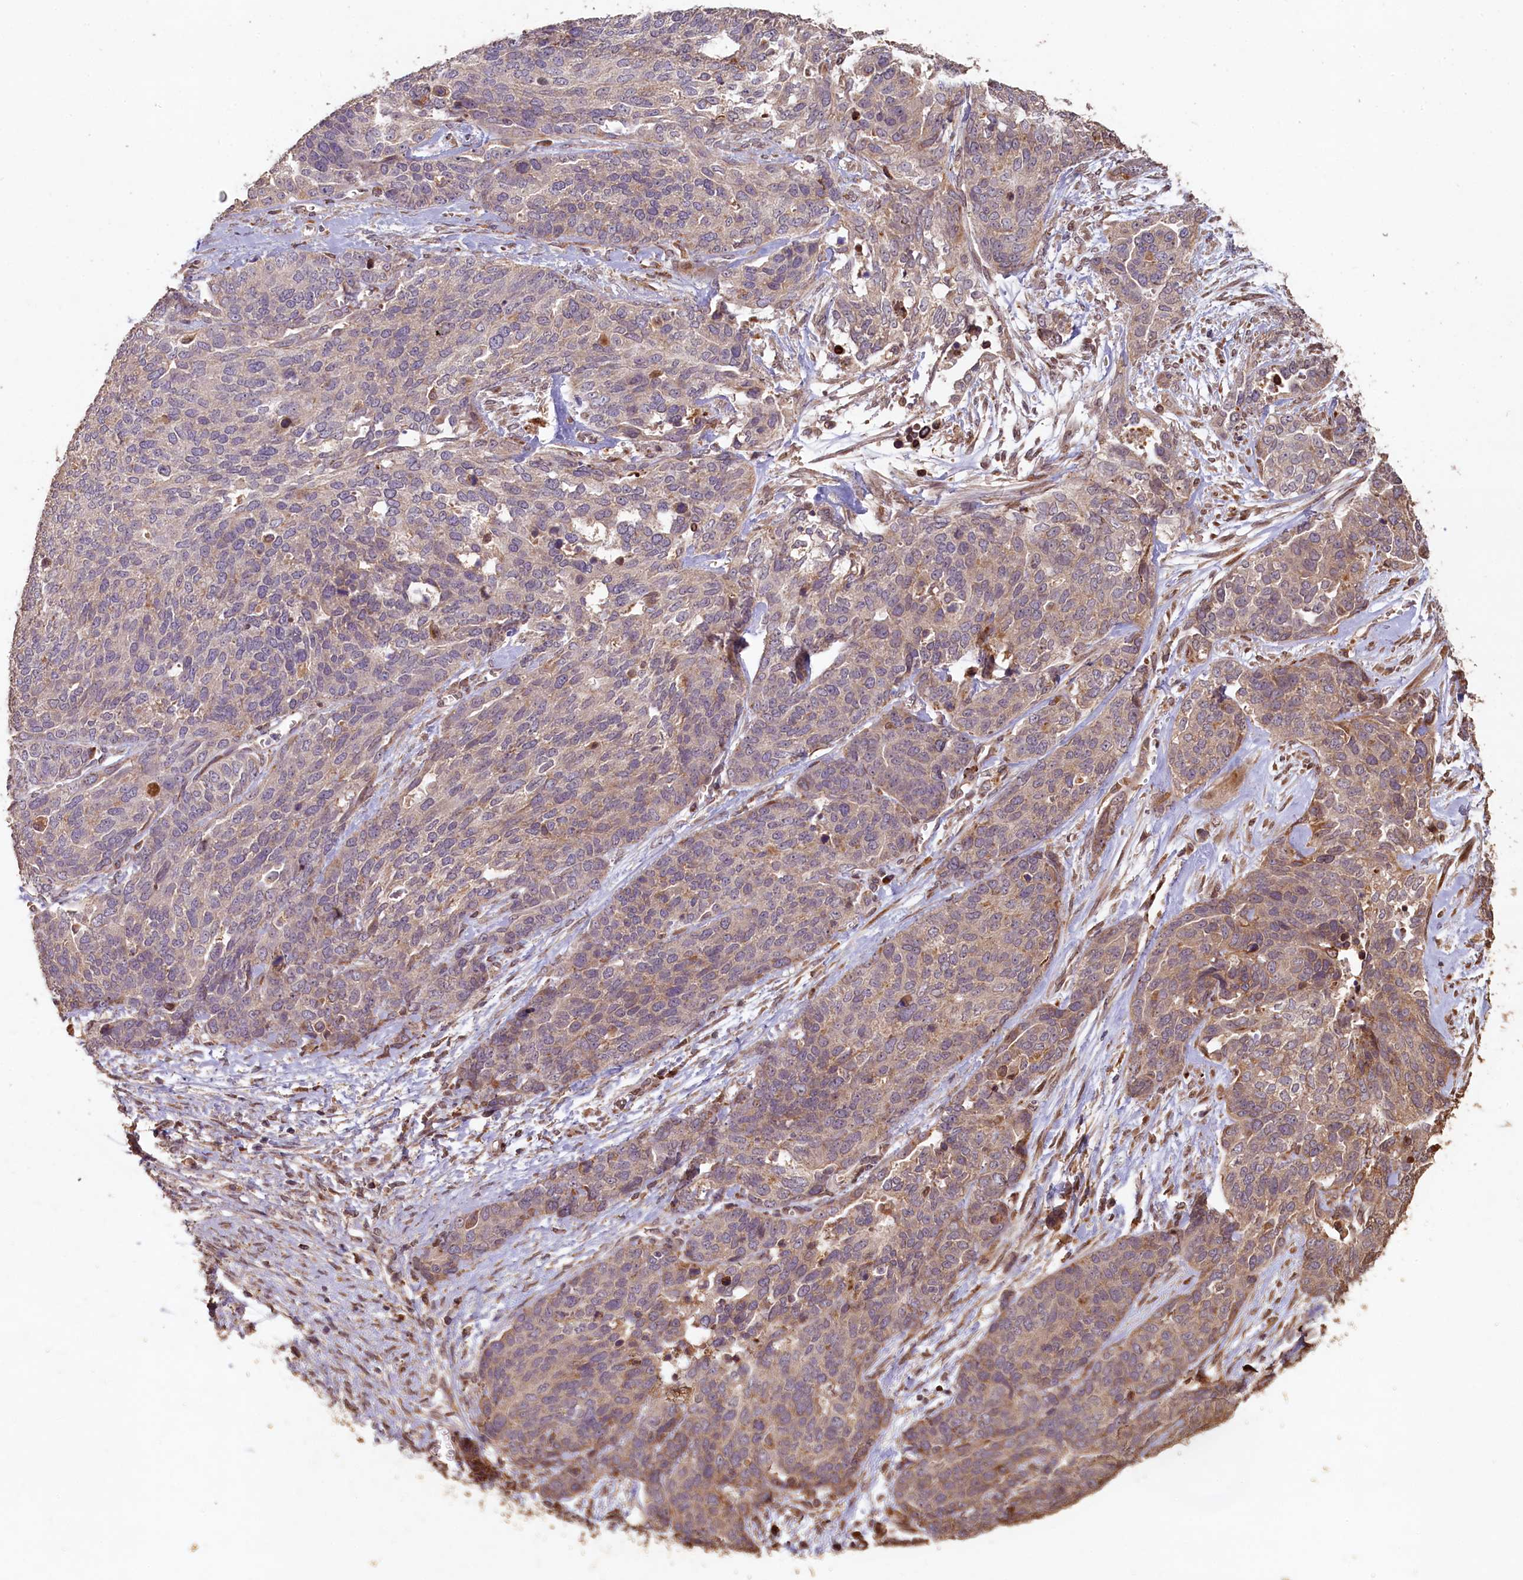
{"staining": {"intensity": "weak", "quantity": "25%-75%", "location": "cytoplasmic/membranous"}, "tissue": "ovarian cancer", "cell_type": "Tumor cells", "image_type": "cancer", "snomed": [{"axis": "morphology", "description": "Cystadenocarcinoma, serous, NOS"}, {"axis": "topography", "description": "Ovary"}], "caption": "Protein staining of ovarian cancer (serous cystadenocarcinoma) tissue shows weak cytoplasmic/membranous positivity in about 25%-75% of tumor cells. Using DAB (brown) and hematoxylin (blue) stains, captured at high magnification using brightfield microscopy.", "gene": "SLC38A7", "patient": {"sex": "female", "age": 44}}